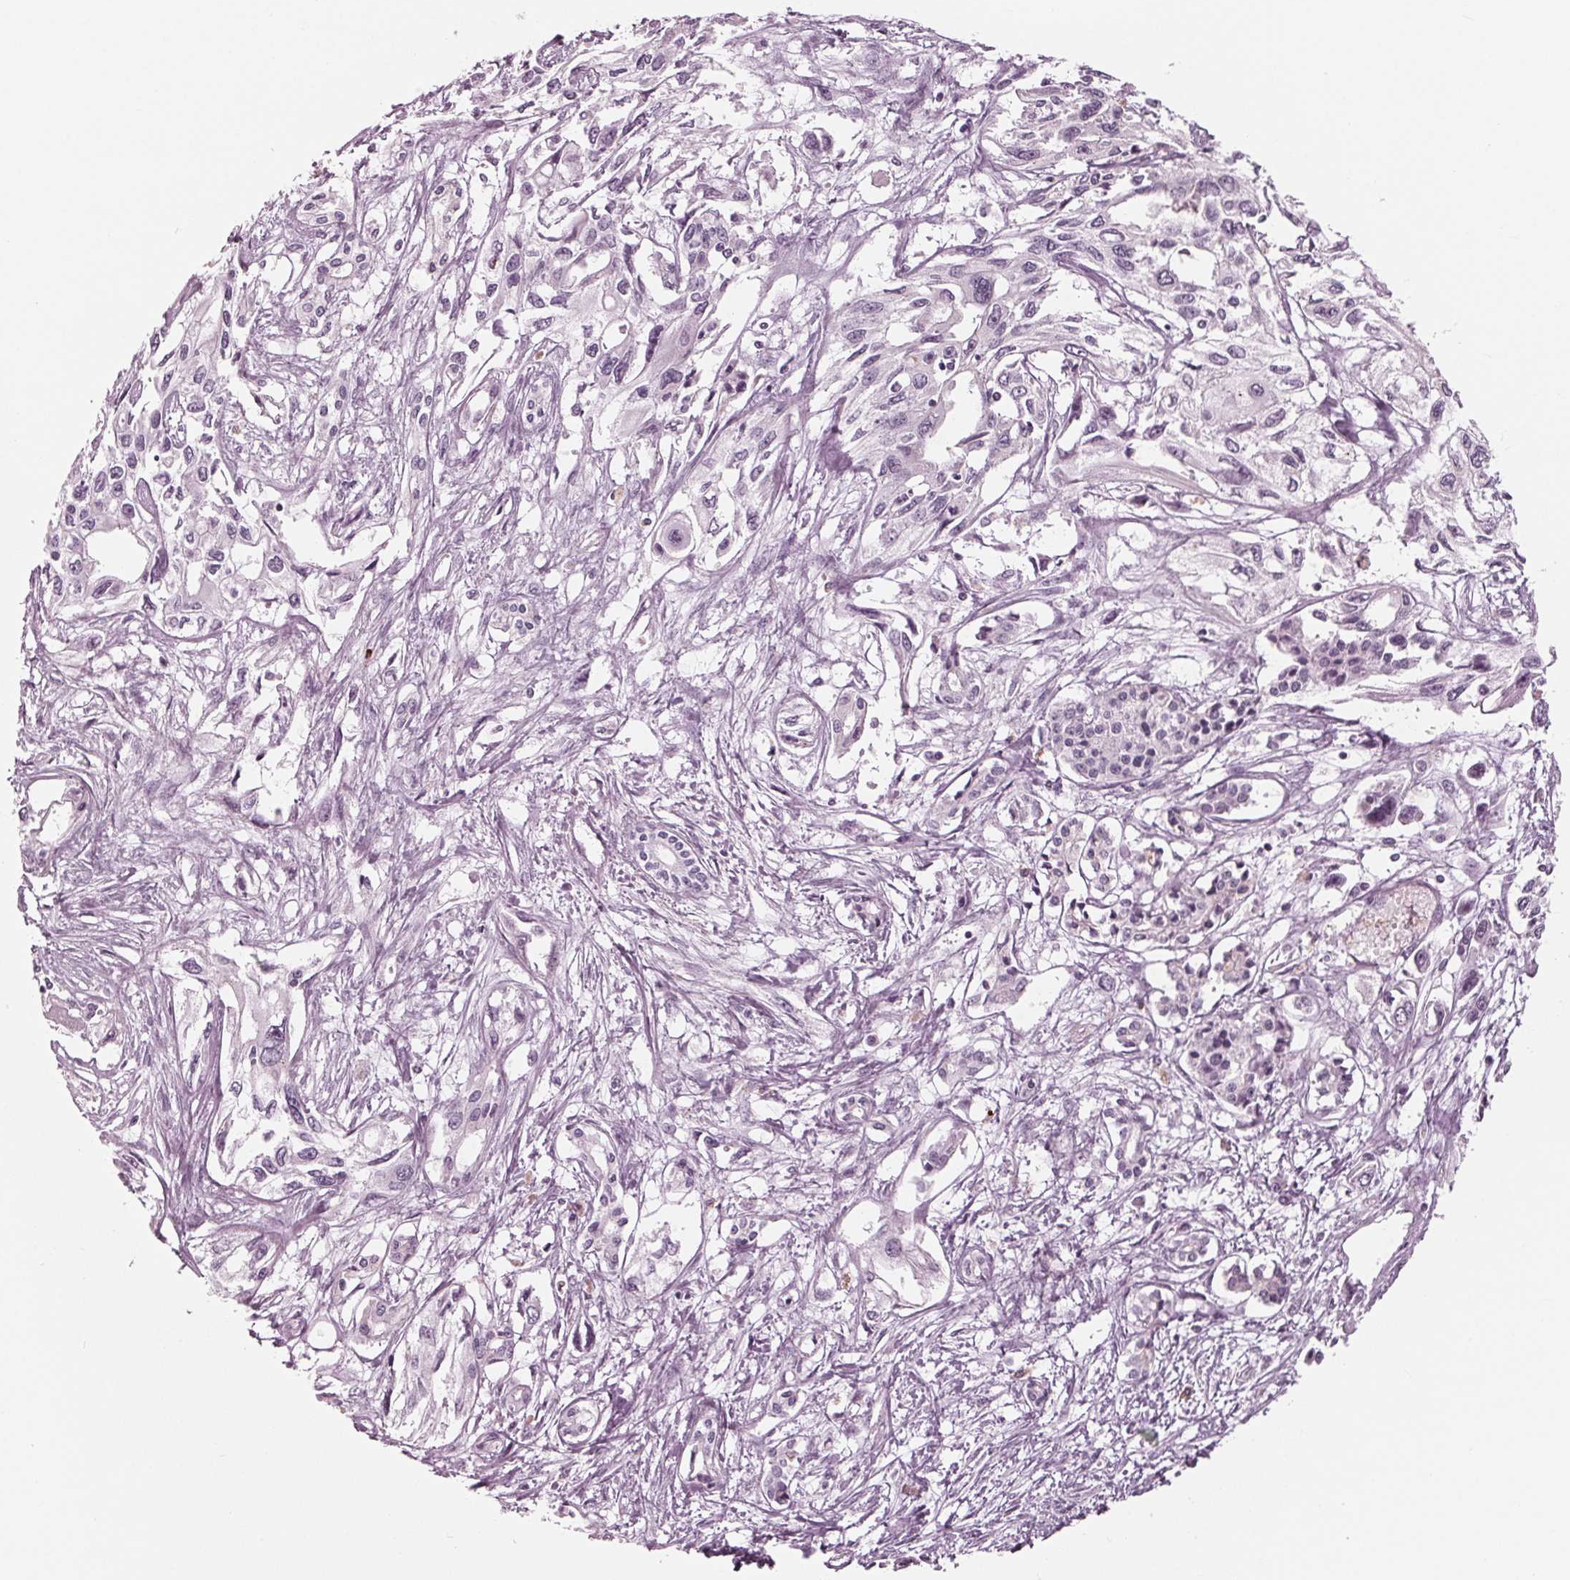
{"staining": {"intensity": "negative", "quantity": "none", "location": "none"}, "tissue": "pancreatic cancer", "cell_type": "Tumor cells", "image_type": "cancer", "snomed": [{"axis": "morphology", "description": "Adenocarcinoma, NOS"}, {"axis": "topography", "description": "Pancreas"}], "caption": "There is no significant expression in tumor cells of adenocarcinoma (pancreatic).", "gene": "CLN6", "patient": {"sex": "female", "age": 55}}